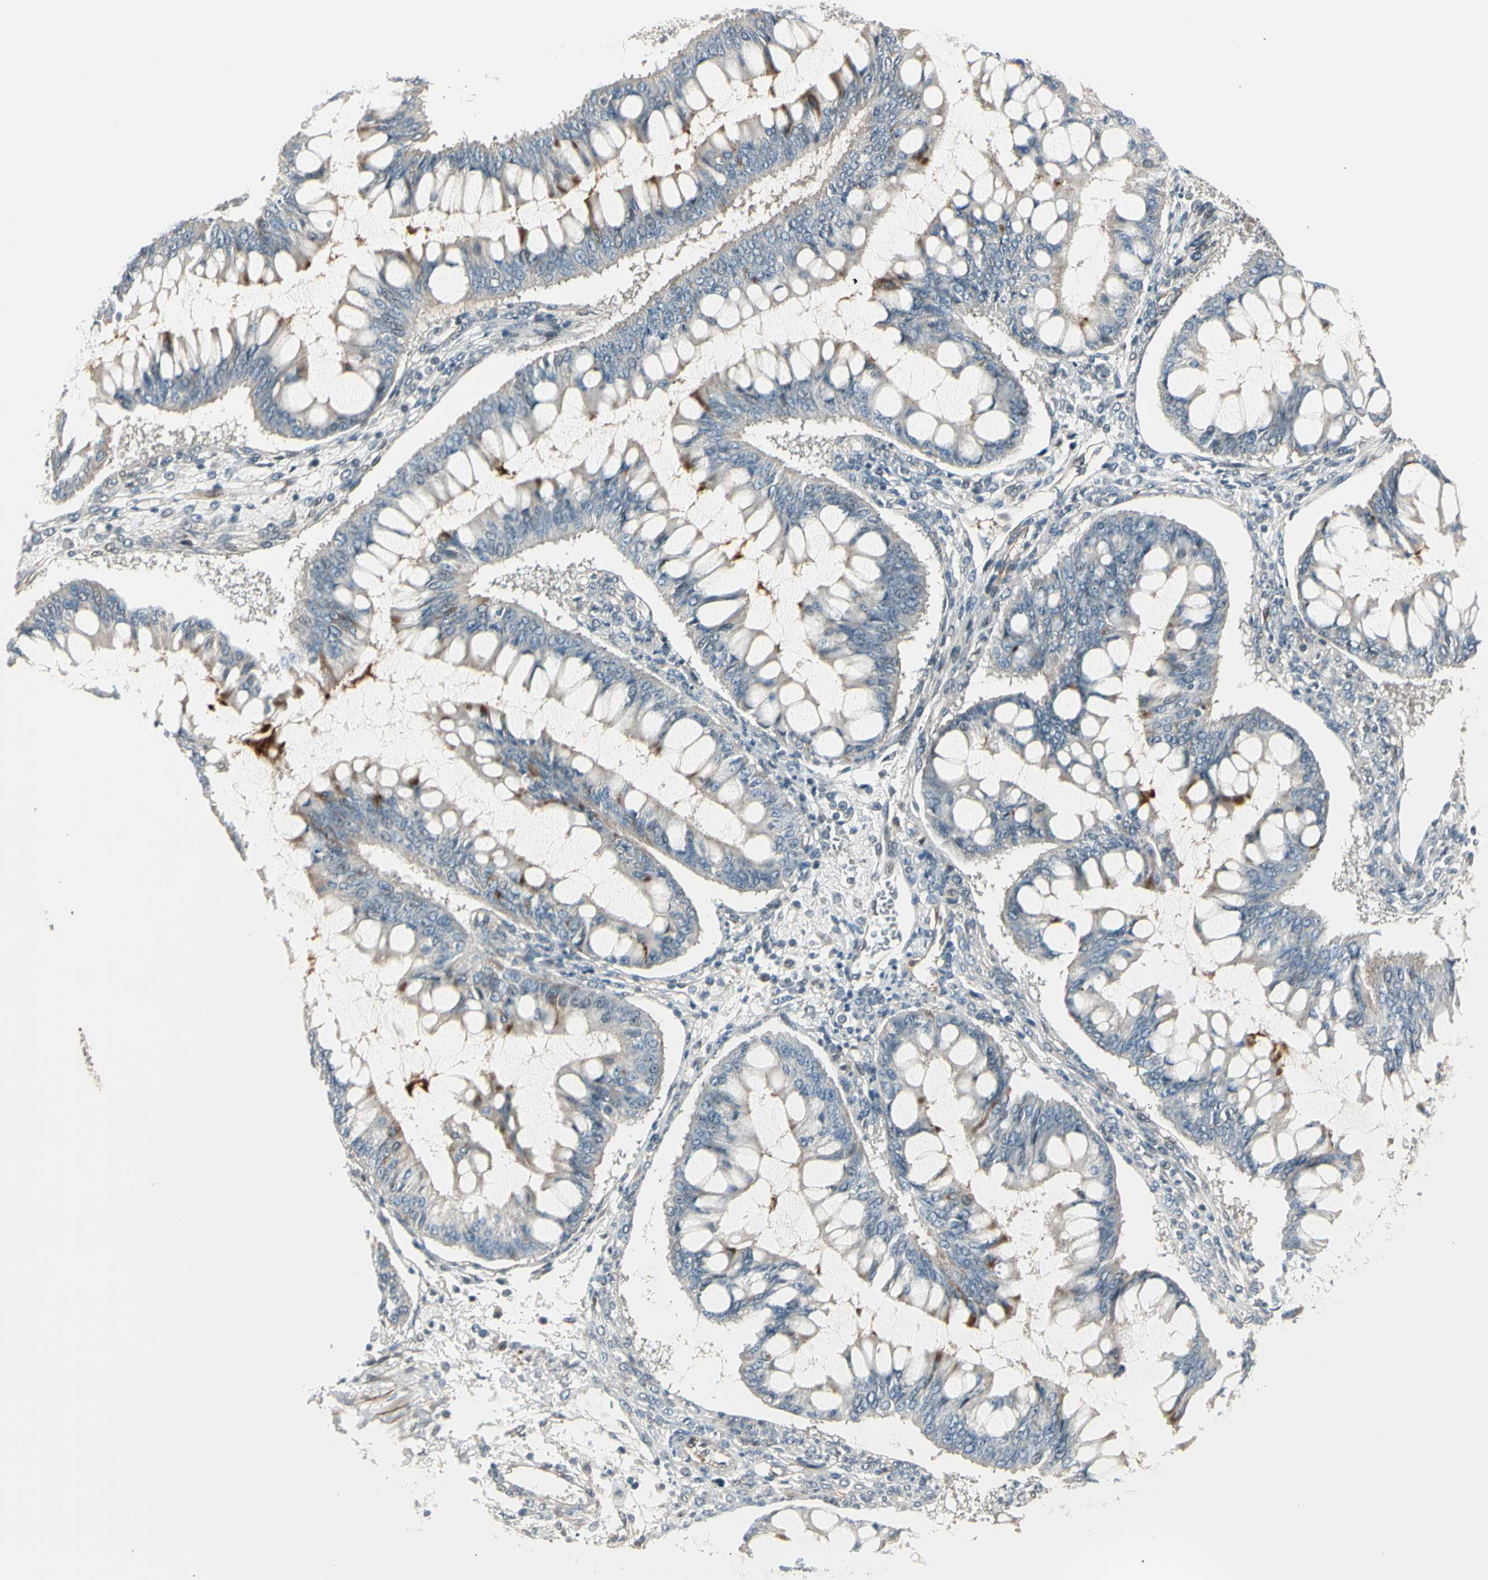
{"staining": {"intensity": "moderate", "quantity": "<25%", "location": "cytoplasmic/membranous"}, "tissue": "ovarian cancer", "cell_type": "Tumor cells", "image_type": "cancer", "snomed": [{"axis": "morphology", "description": "Cystadenocarcinoma, mucinous, NOS"}, {"axis": "topography", "description": "Ovary"}], "caption": "The photomicrograph displays staining of ovarian cancer (mucinous cystadenocarcinoma), revealing moderate cytoplasmic/membranous protein expression (brown color) within tumor cells.", "gene": "SVBP", "patient": {"sex": "female", "age": 73}}